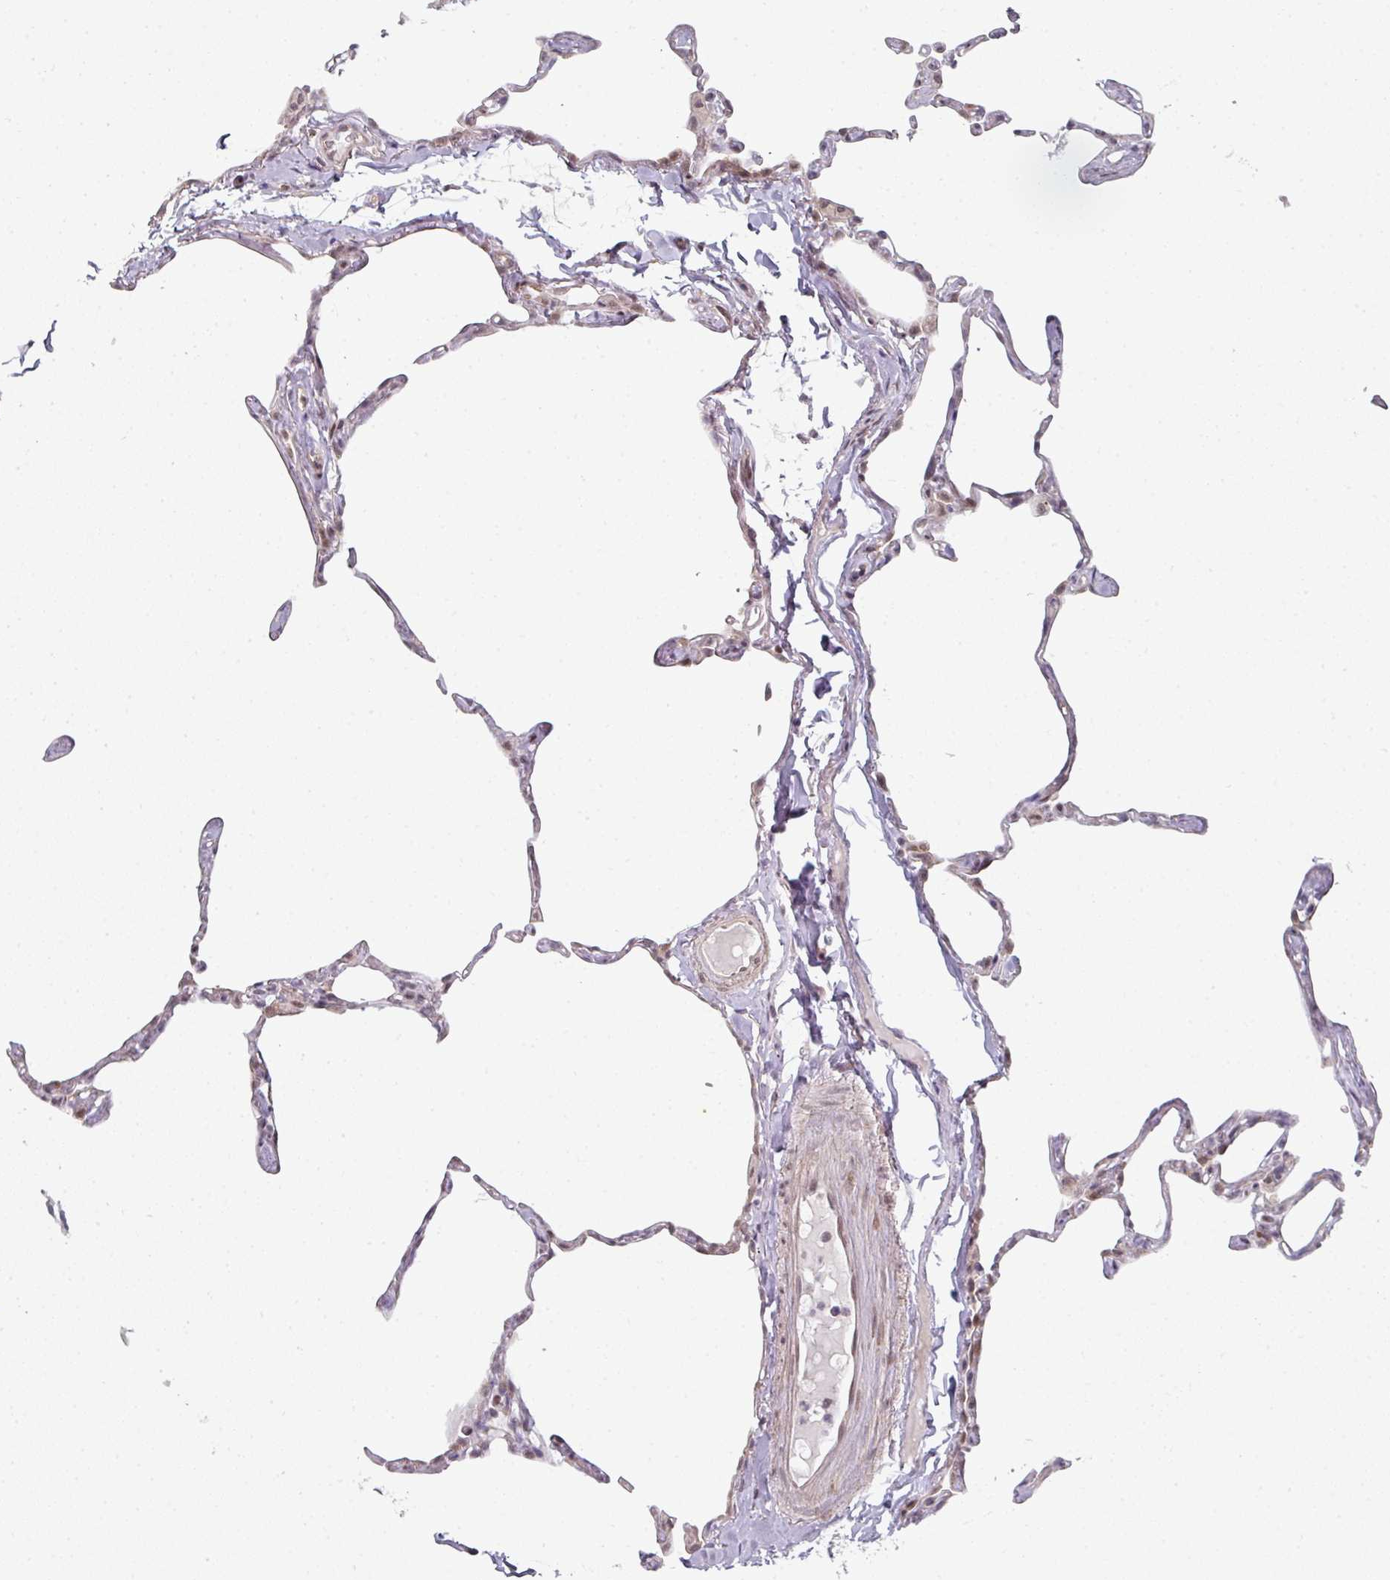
{"staining": {"intensity": "negative", "quantity": "none", "location": "none"}, "tissue": "lung", "cell_type": "Alveolar cells", "image_type": "normal", "snomed": [{"axis": "morphology", "description": "Normal tissue, NOS"}, {"axis": "topography", "description": "Lung"}], "caption": "High power microscopy image of an immunohistochemistry micrograph of unremarkable lung, revealing no significant staining in alveolar cells. (Immunohistochemistry (ihc), brightfield microscopy, high magnification).", "gene": "TMCC1", "patient": {"sex": "male", "age": 65}}